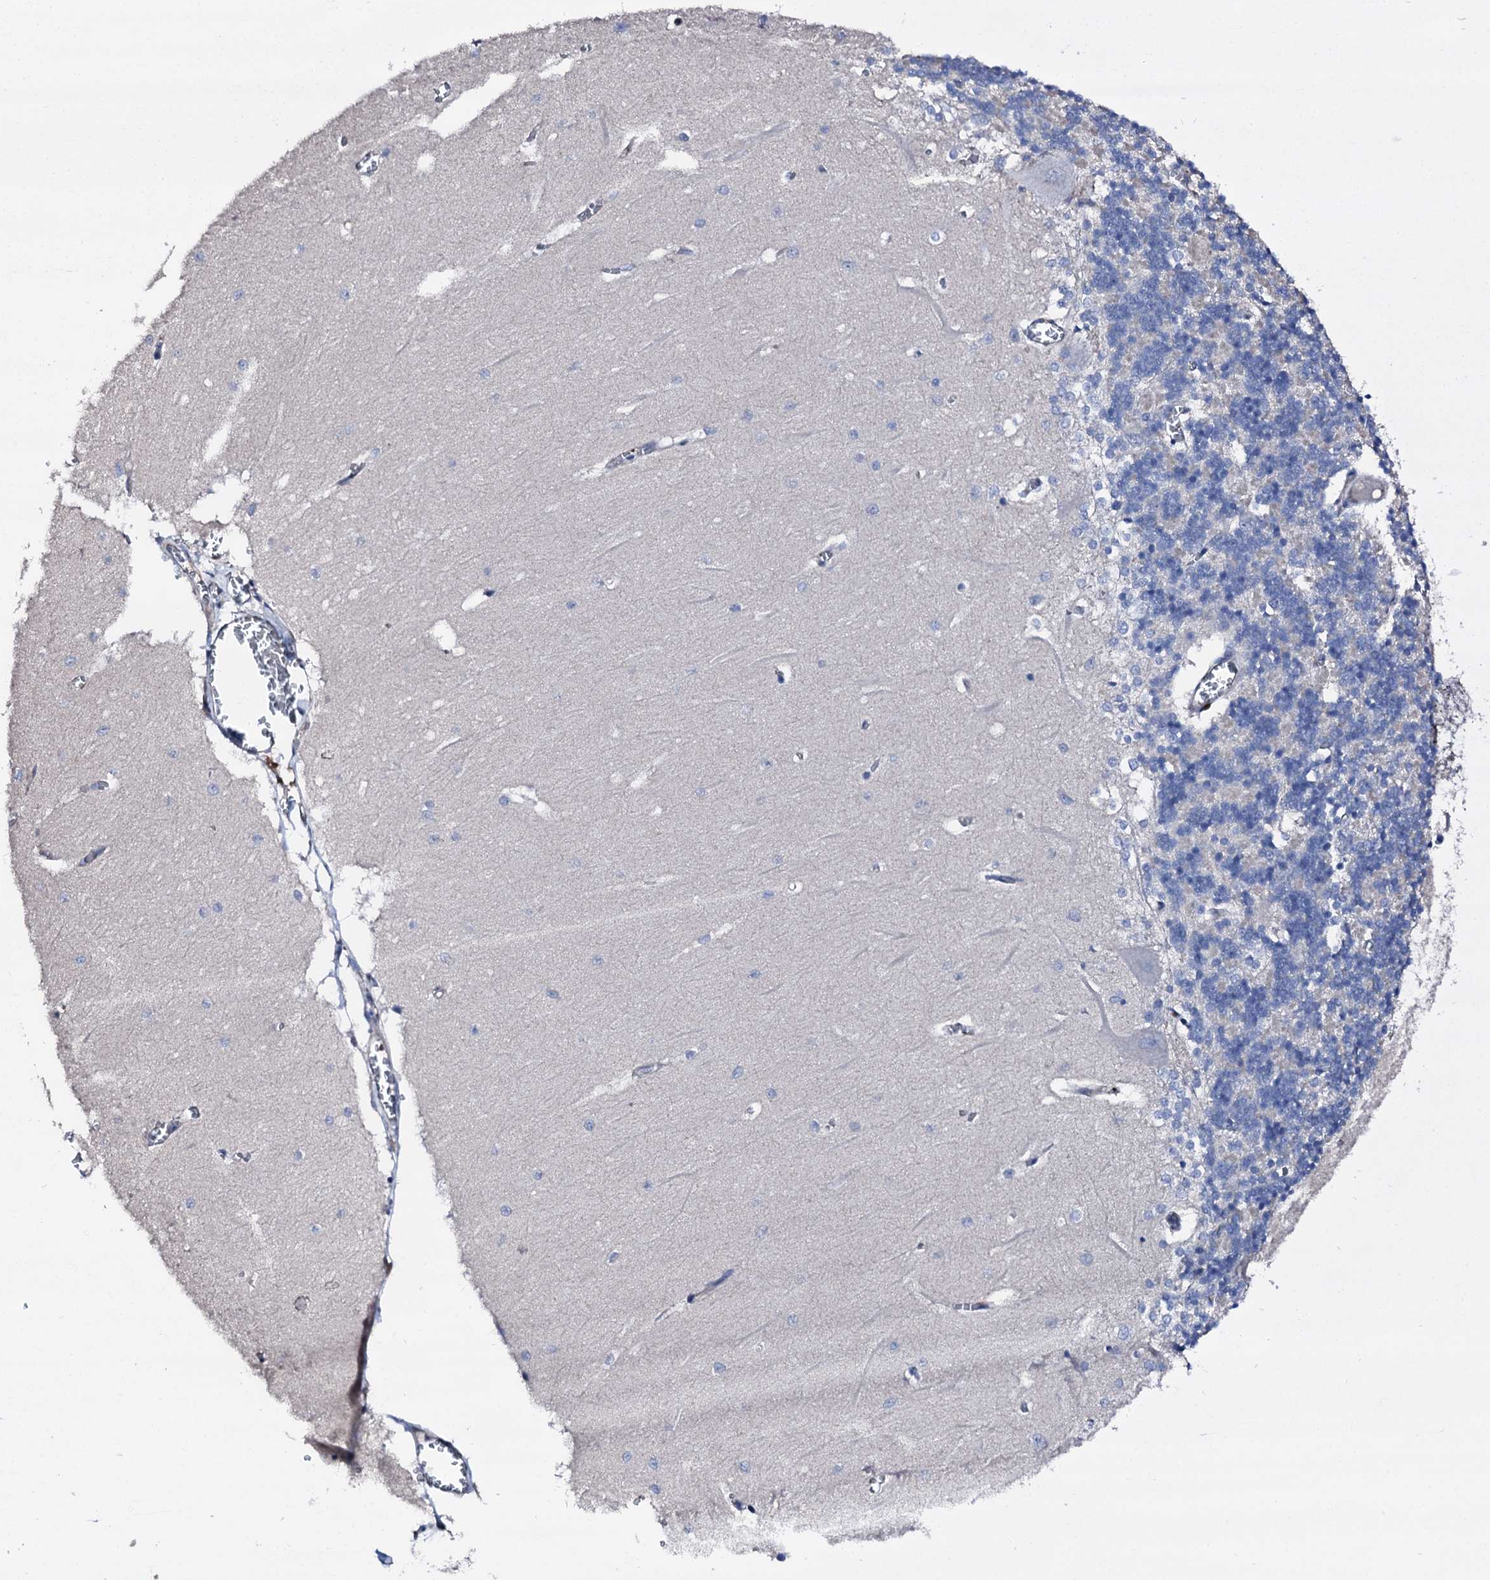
{"staining": {"intensity": "negative", "quantity": "none", "location": "none"}, "tissue": "cerebellum", "cell_type": "Cells in granular layer", "image_type": "normal", "snomed": [{"axis": "morphology", "description": "Normal tissue, NOS"}, {"axis": "topography", "description": "Cerebellum"}], "caption": "Immunohistochemistry (IHC) micrograph of benign cerebellum: human cerebellum stained with DAB demonstrates no significant protein positivity in cells in granular layer.", "gene": "TRAFD1", "patient": {"sex": "male", "age": 37}}